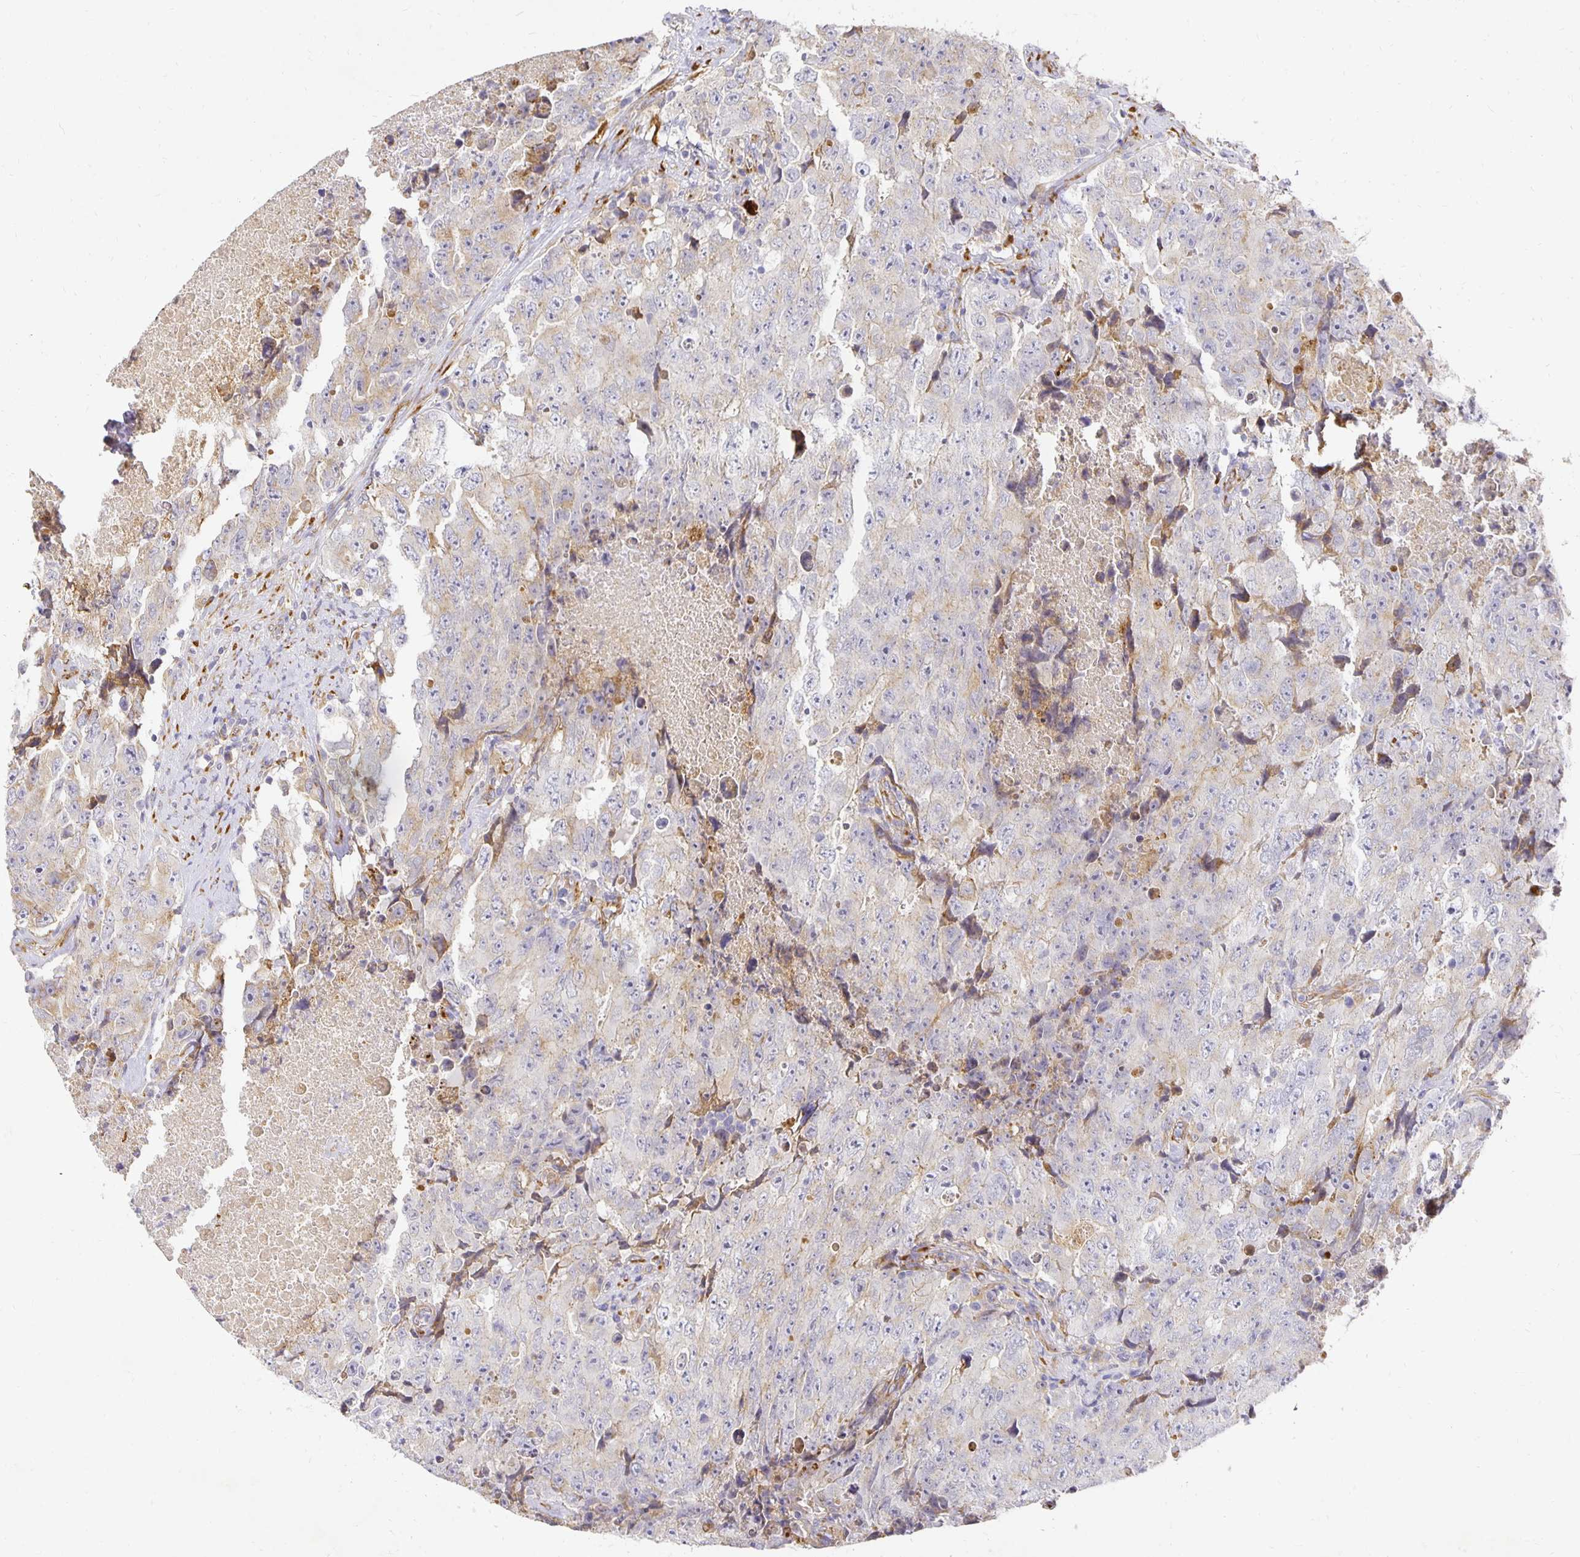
{"staining": {"intensity": "weak", "quantity": "<25%", "location": "cytoplasmic/membranous"}, "tissue": "testis cancer", "cell_type": "Tumor cells", "image_type": "cancer", "snomed": [{"axis": "morphology", "description": "Carcinoma, Embryonal, NOS"}, {"axis": "topography", "description": "Testis"}], "caption": "Tumor cells are negative for brown protein staining in testis embryonal carcinoma.", "gene": "PLOD1", "patient": {"sex": "male", "age": 24}}